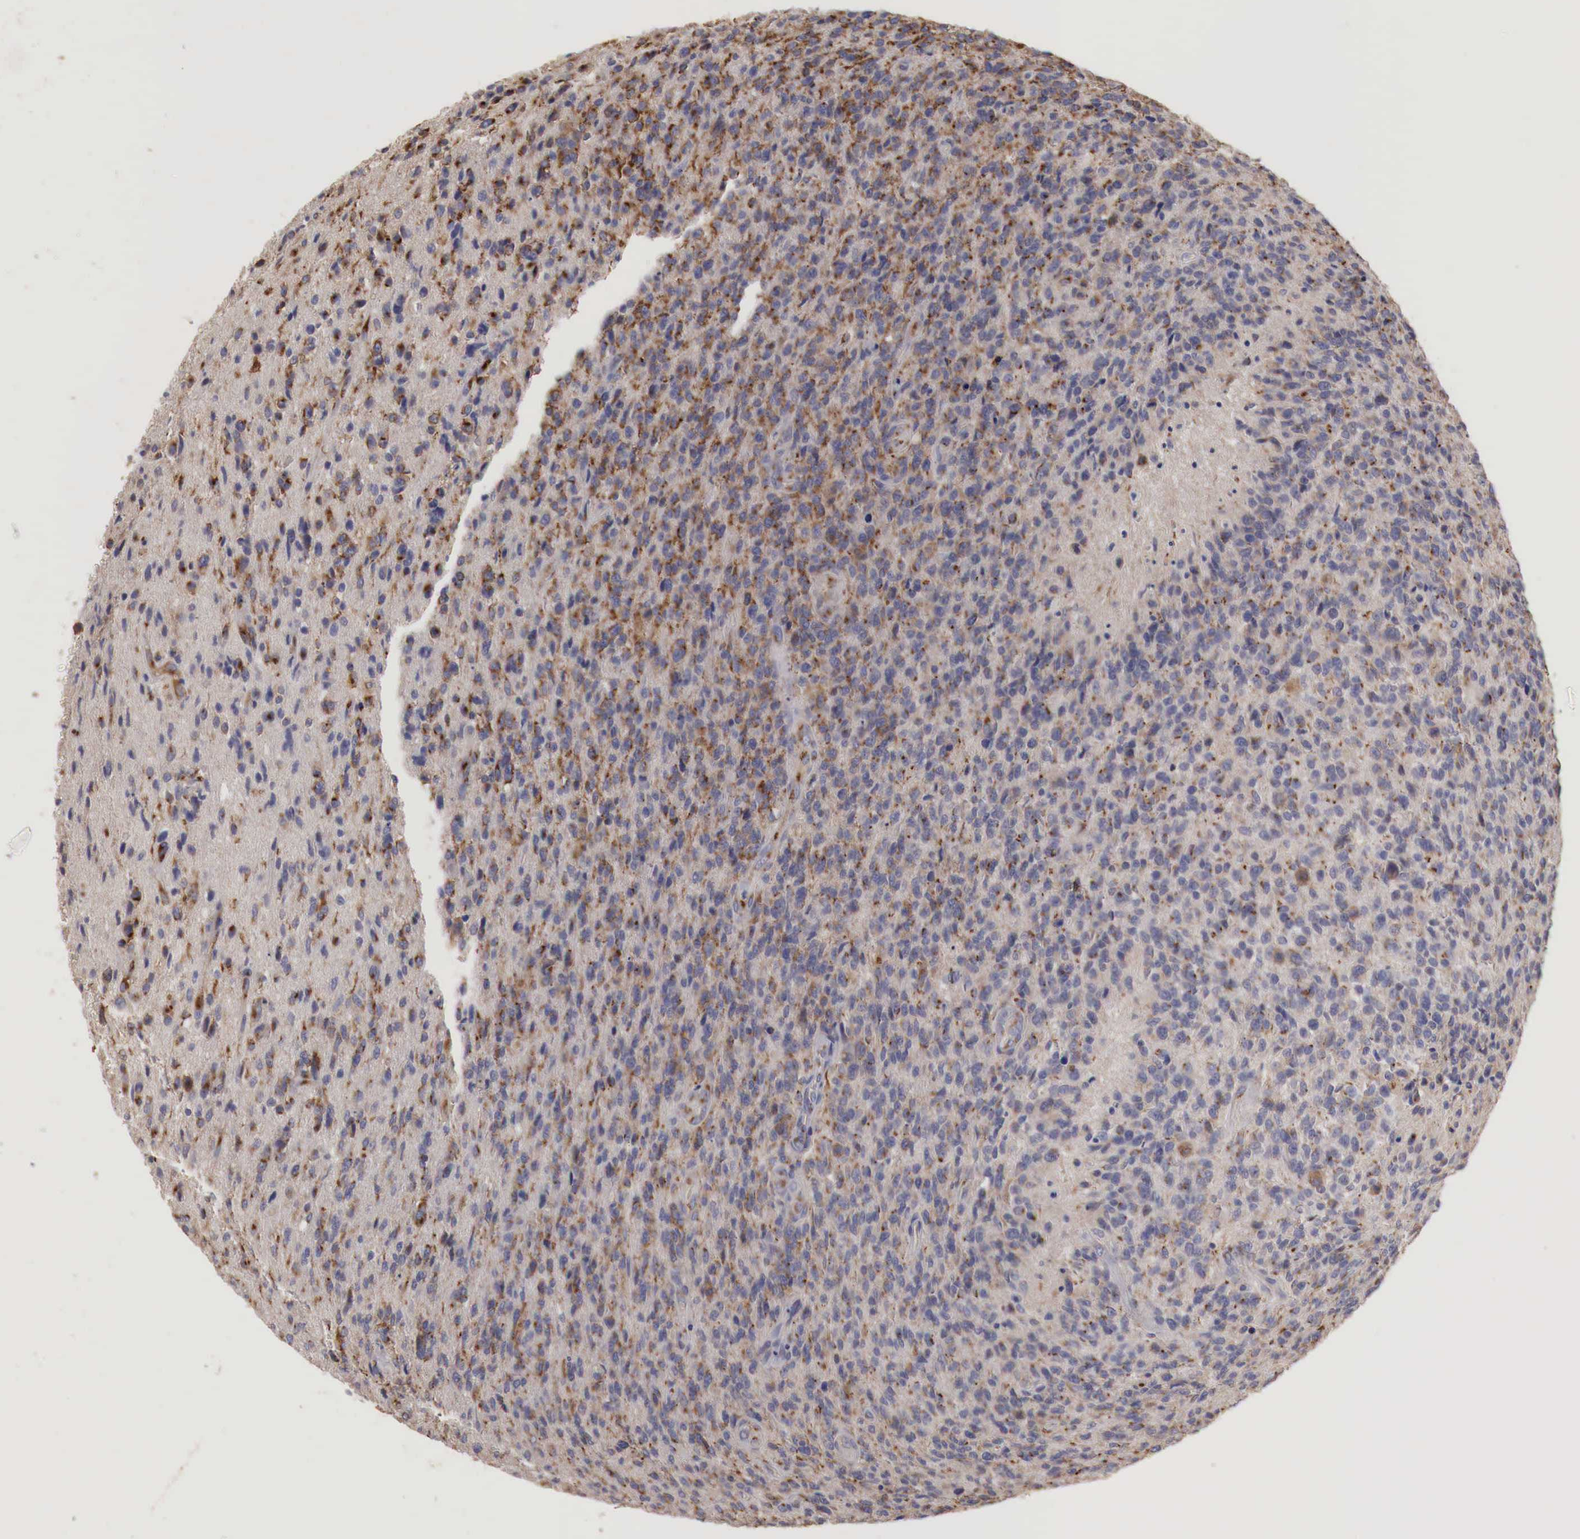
{"staining": {"intensity": "strong", "quantity": ">75%", "location": "cytoplasmic/membranous"}, "tissue": "glioma", "cell_type": "Tumor cells", "image_type": "cancer", "snomed": [{"axis": "morphology", "description": "Glioma, malignant, High grade"}, {"axis": "topography", "description": "Brain"}], "caption": "Tumor cells demonstrate high levels of strong cytoplasmic/membranous expression in about >75% of cells in malignant high-grade glioma.", "gene": "SYAP1", "patient": {"sex": "male", "age": 36}}